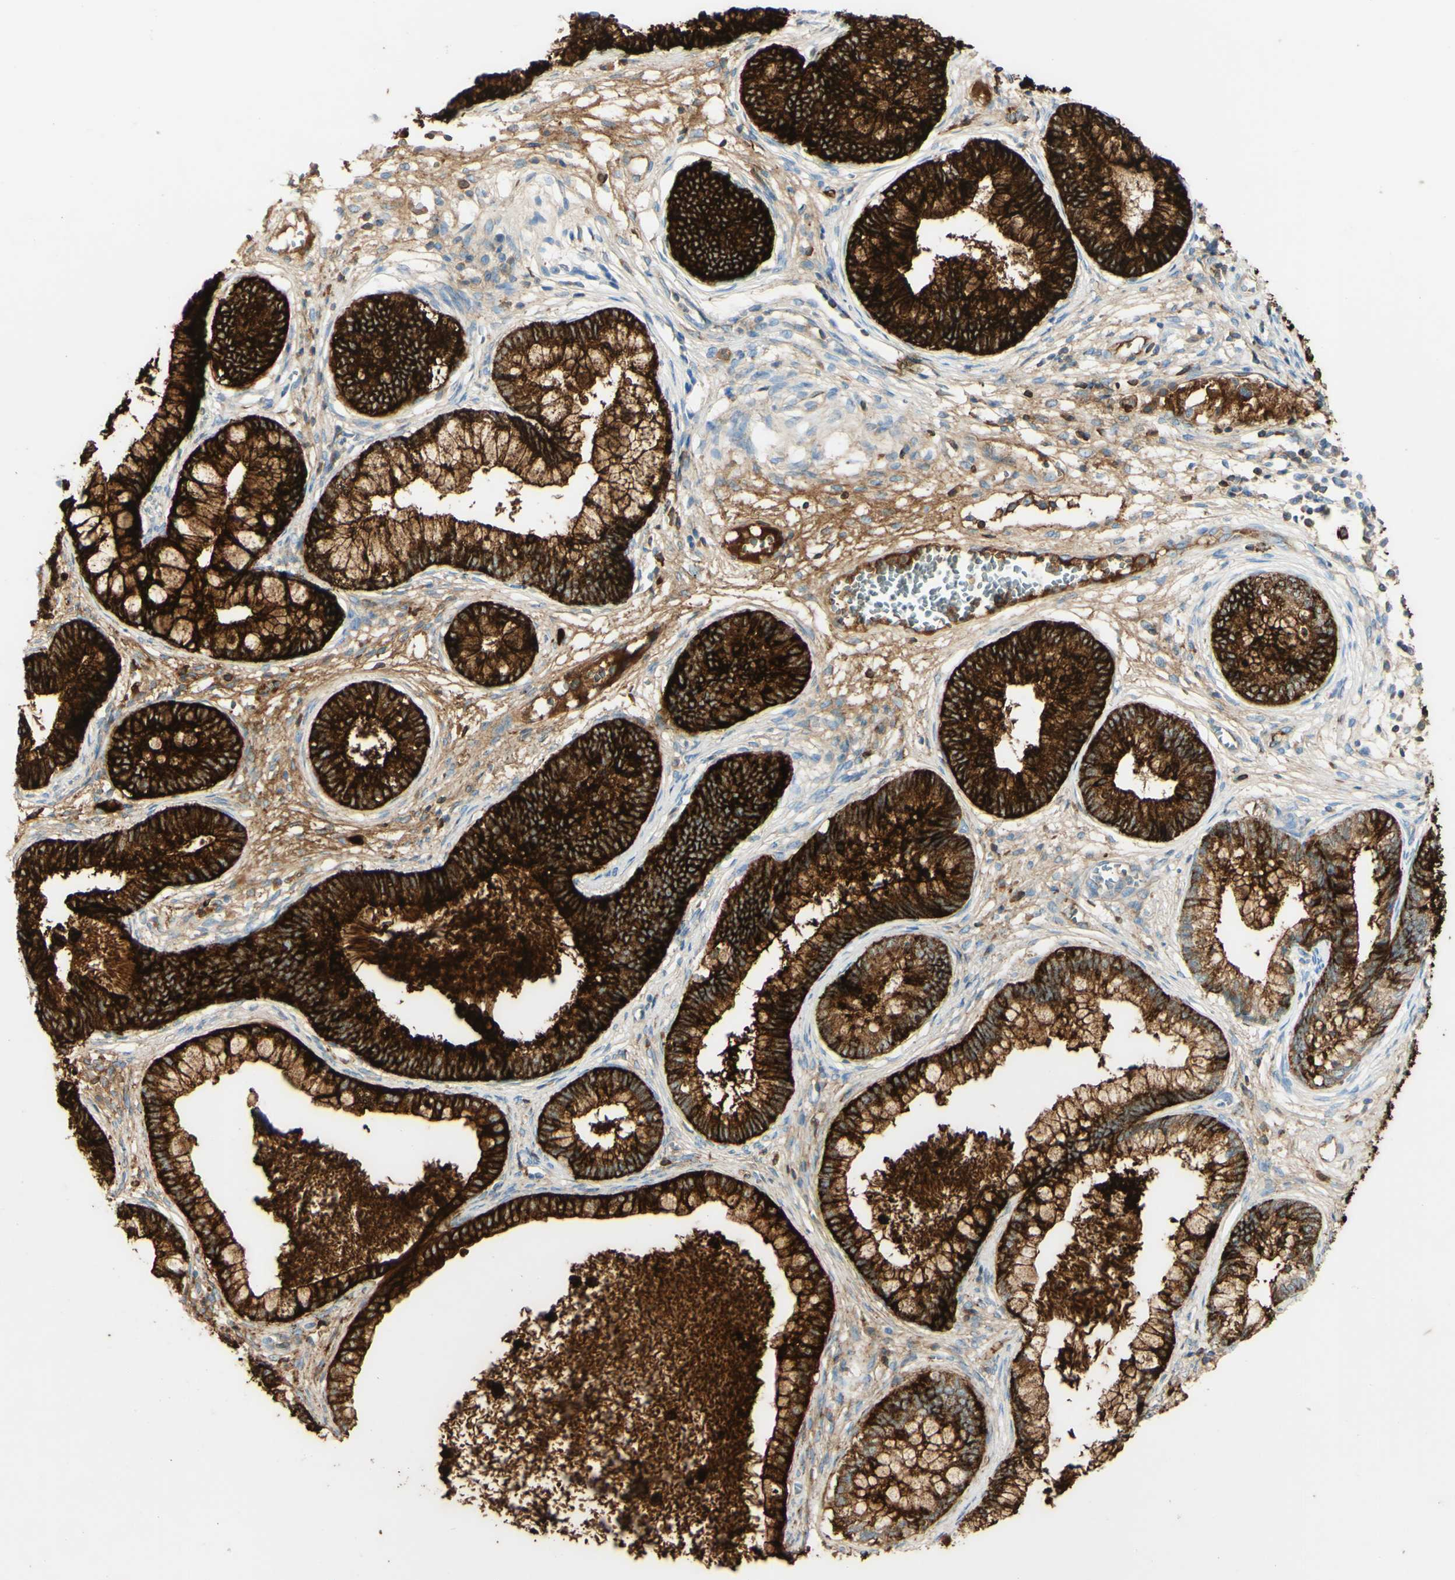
{"staining": {"intensity": "strong", "quantity": ">75%", "location": "cytoplasmic/membranous"}, "tissue": "cervical cancer", "cell_type": "Tumor cells", "image_type": "cancer", "snomed": [{"axis": "morphology", "description": "Adenocarcinoma, NOS"}, {"axis": "topography", "description": "Cervix"}], "caption": "Cervical adenocarcinoma tissue displays strong cytoplasmic/membranous positivity in about >75% of tumor cells, visualized by immunohistochemistry.", "gene": "PIGR", "patient": {"sex": "female", "age": 44}}